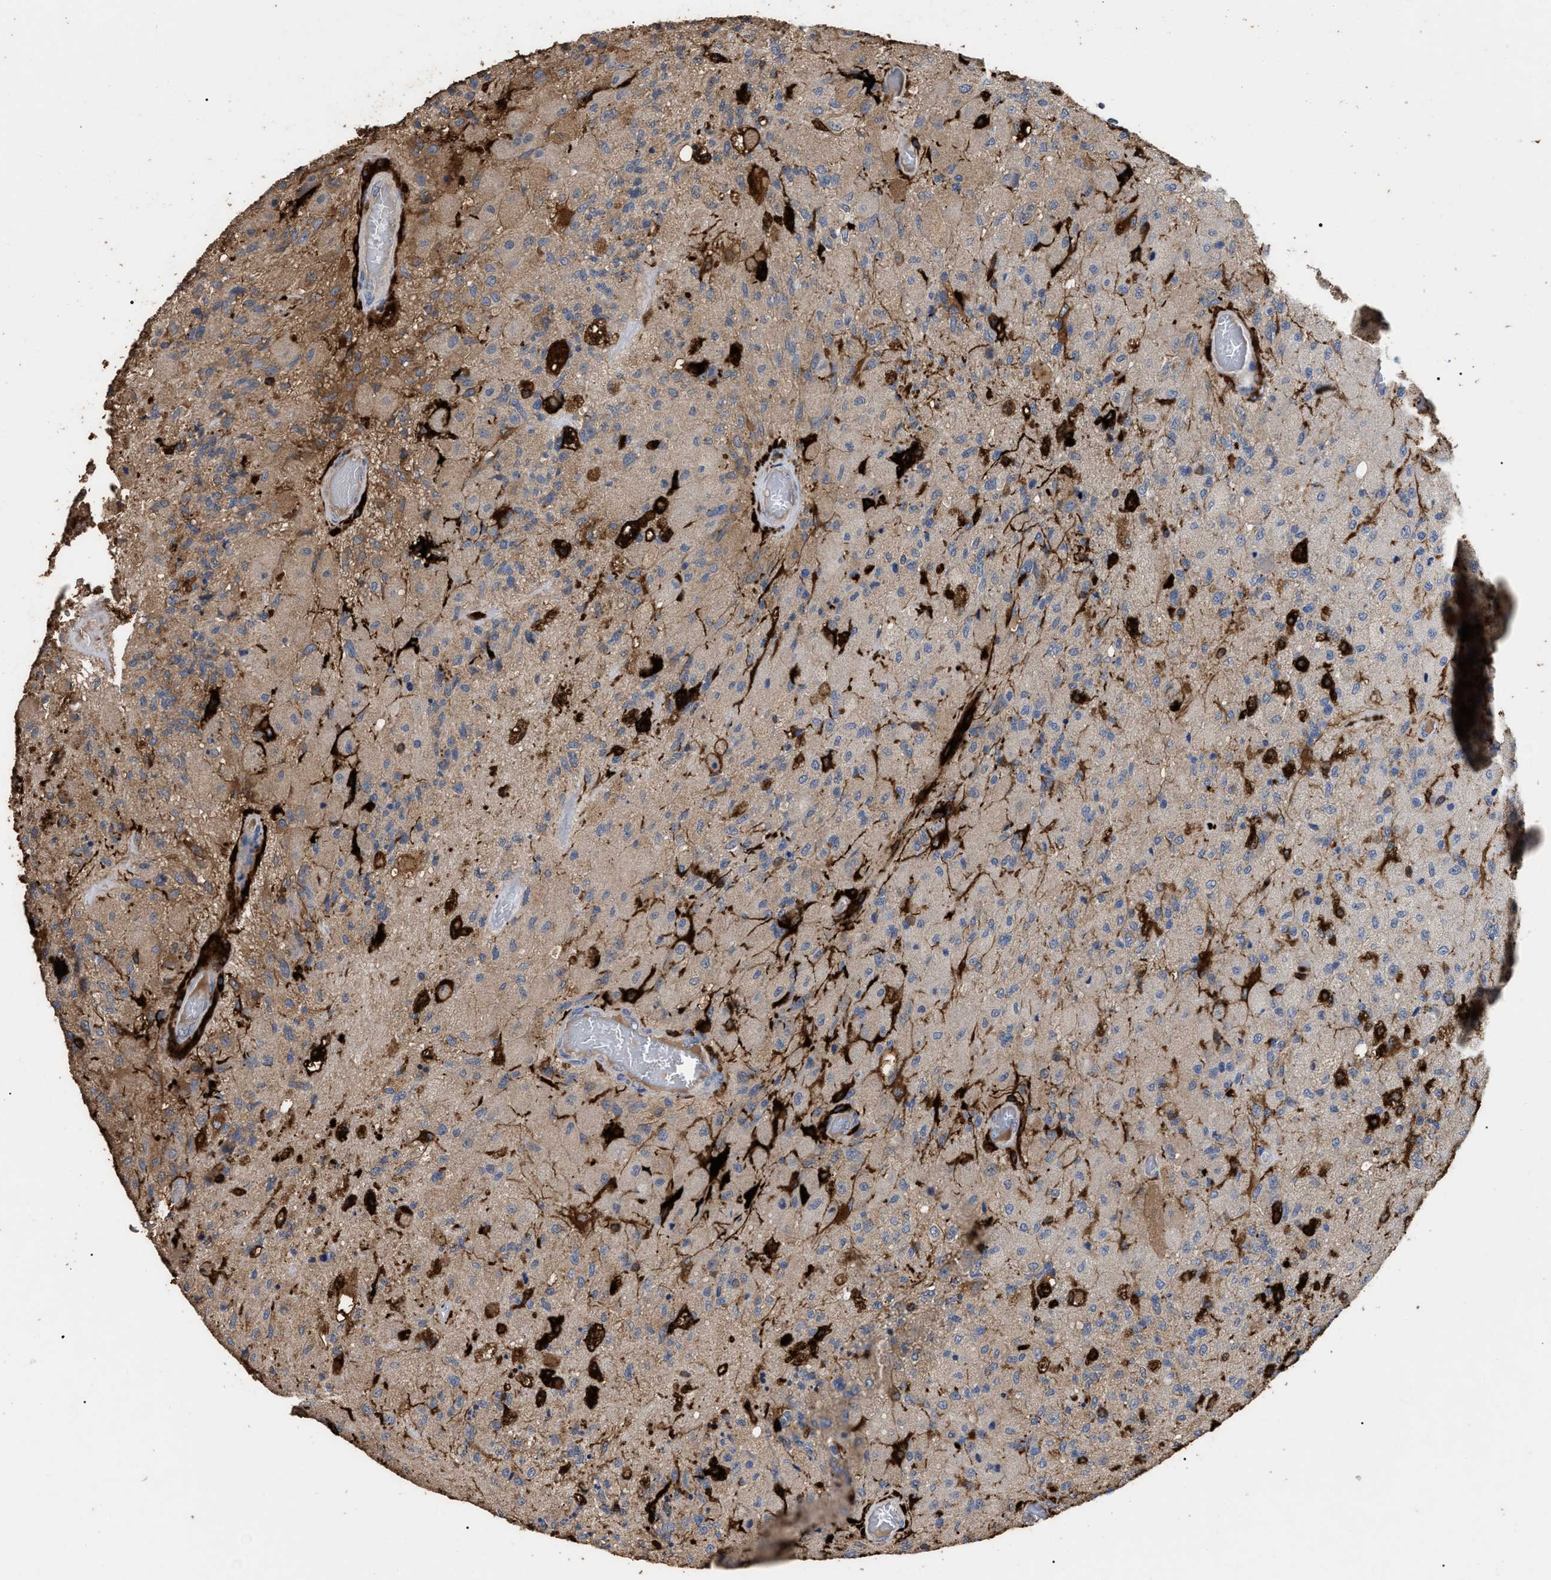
{"staining": {"intensity": "weak", "quantity": ">75%", "location": "cytoplasmic/membranous"}, "tissue": "glioma", "cell_type": "Tumor cells", "image_type": "cancer", "snomed": [{"axis": "morphology", "description": "Normal tissue, NOS"}, {"axis": "morphology", "description": "Glioma, malignant, High grade"}, {"axis": "topography", "description": "Cerebral cortex"}], "caption": "Glioma stained with a brown dye displays weak cytoplasmic/membranous positive positivity in approximately >75% of tumor cells.", "gene": "GPR179", "patient": {"sex": "male", "age": 77}}